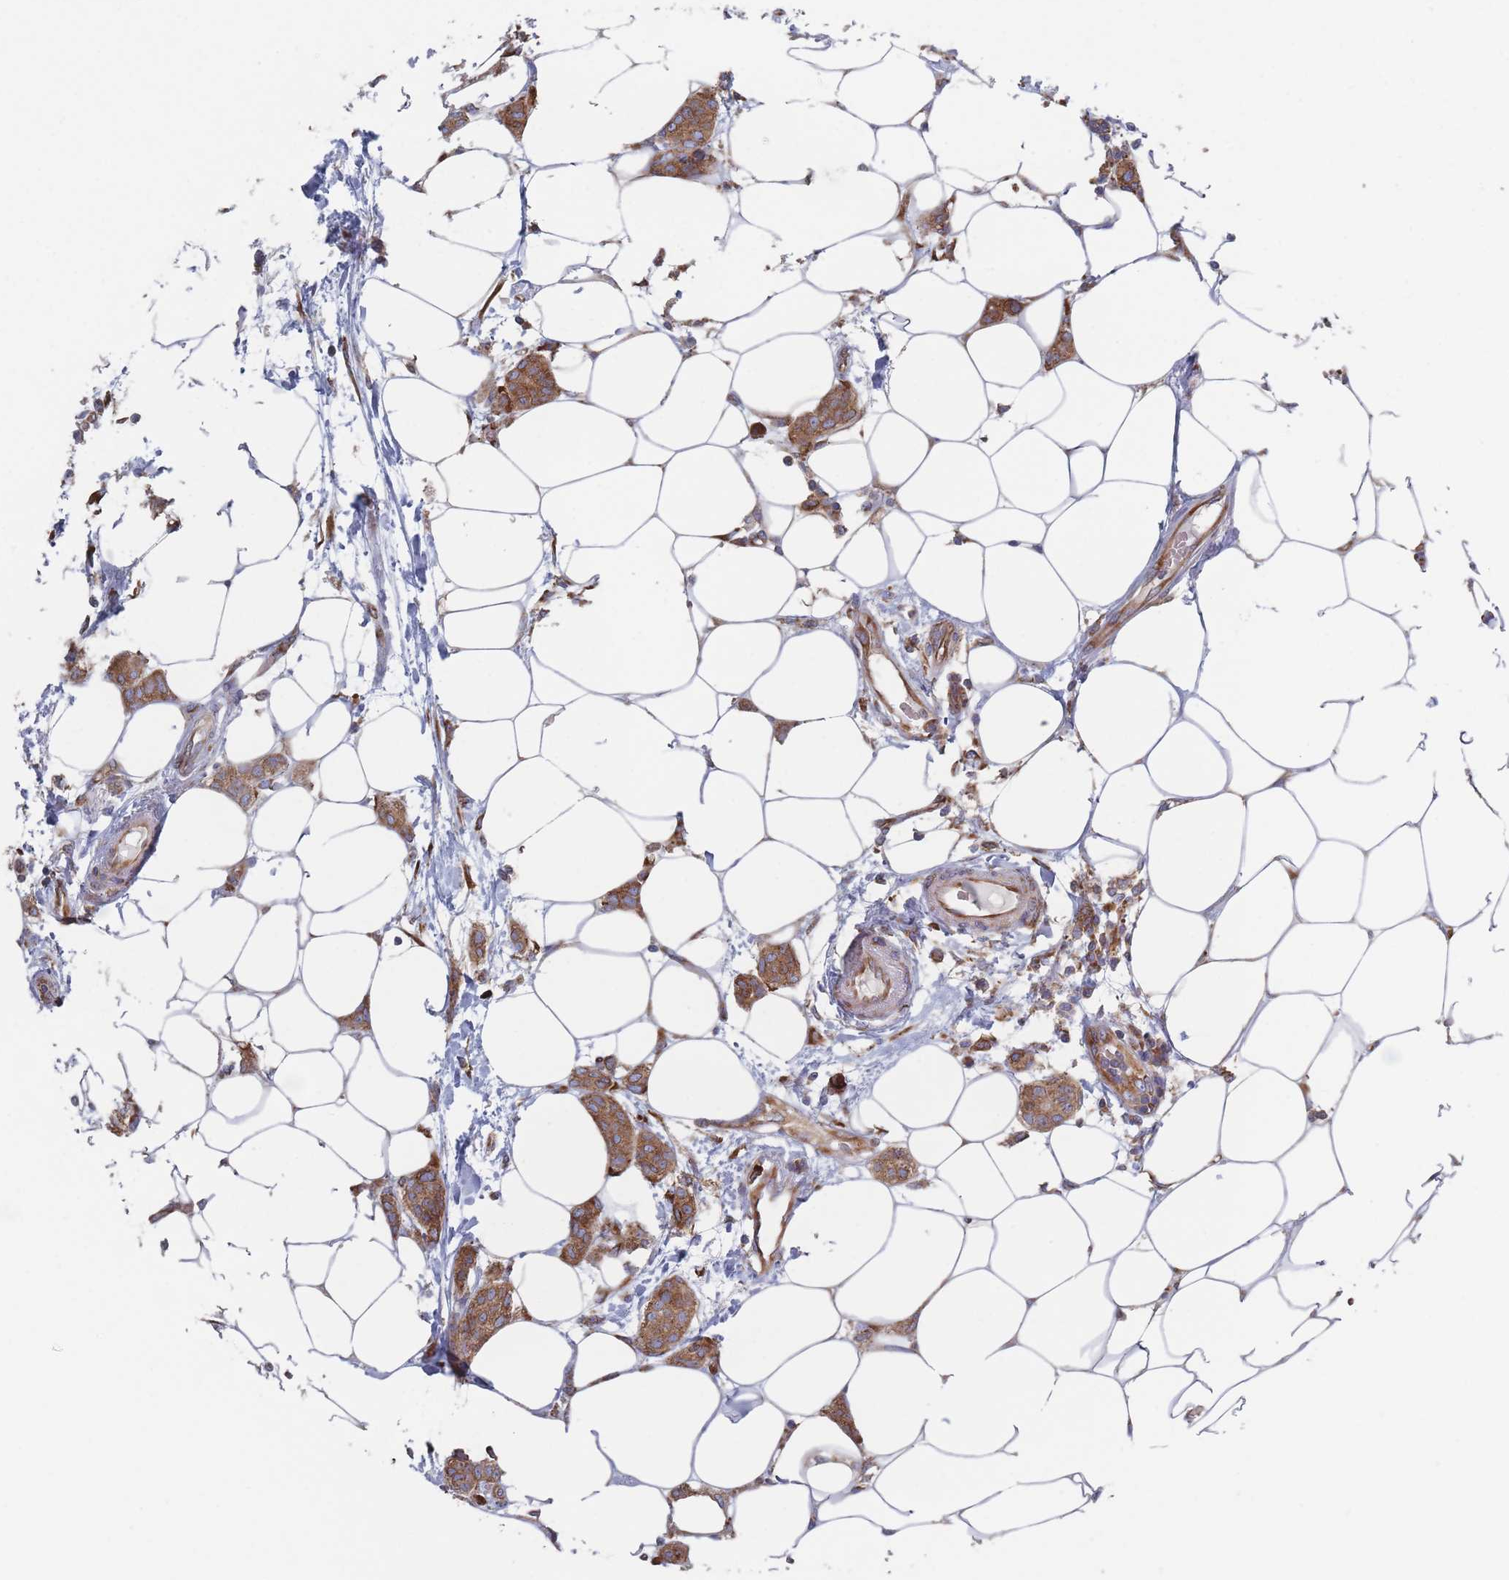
{"staining": {"intensity": "moderate", "quantity": ">75%", "location": "cytoplasmic/membranous"}, "tissue": "breast cancer", "cell_type": "Tumor cells", "image_type": "cancer", "snomed": [{"axis": "morphology", "description": "Duct carcinoma"}, {"axis": "topography", "description": "Breast"}], "caption": "IHC (DAB) staining of breast cancer displays moderate cytoplasmic/membranous protein positivity in about >75% of tumor cells.", "gene": "EEF1B2", "patient": {"sex": "female", "age": 72}}